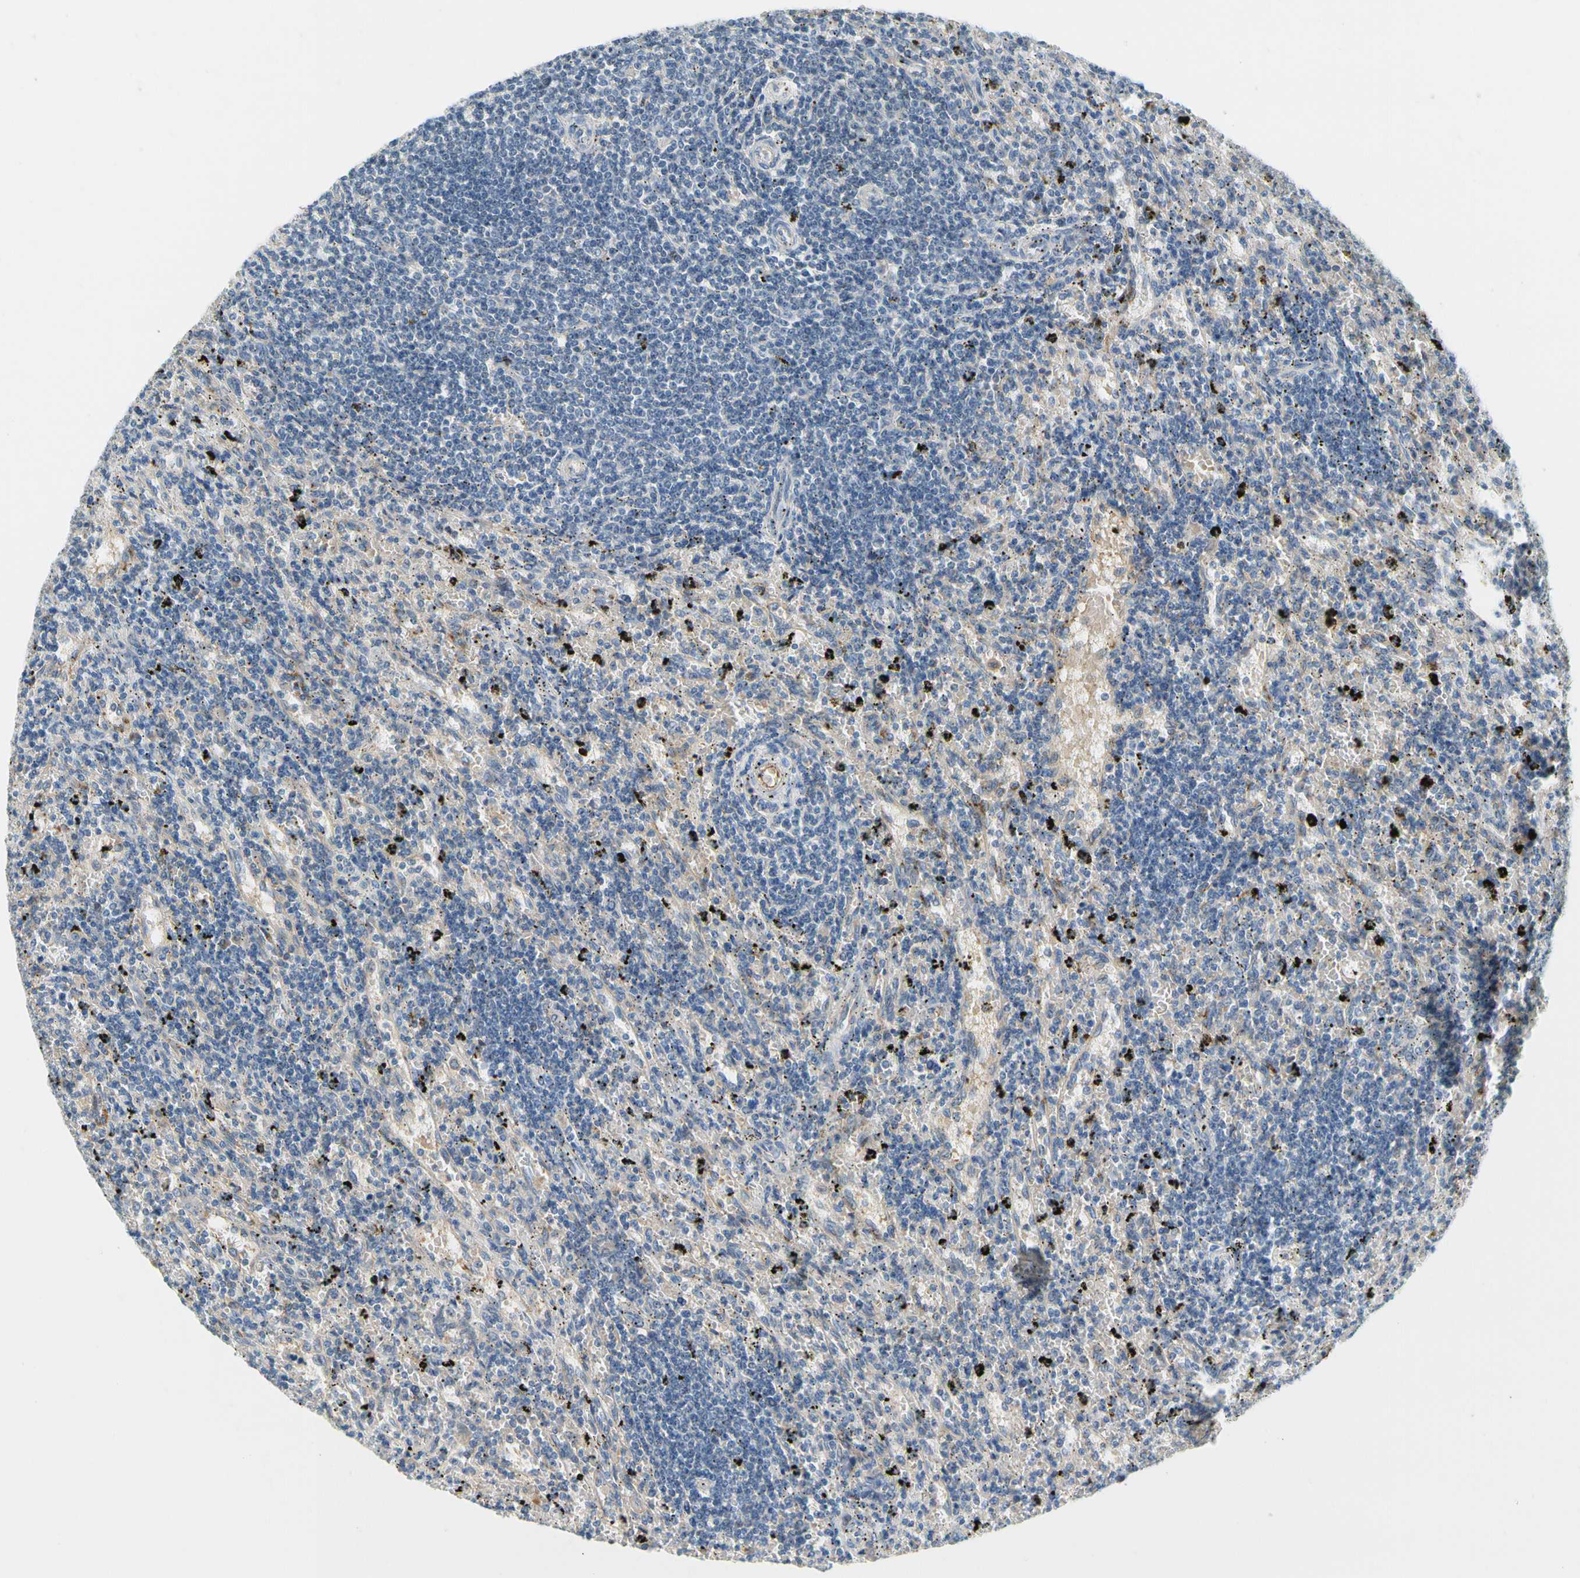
{"staining": {"intensity": "negative", "quantity": "none", "location": "none"}, "tissue": "lymphoma", "cell_type": "Tumor cells", "image_type": "cancer", "snomed": [{"axis": "morphology", "description": "Malignant lymphoma, non-Hodgkin's type, Low grade"}, {"axis": "topography", "description": "Spleen"}], "caption": "A micrograph of low-grade malignant lymphoma, non-Hodgkin's type stained for a protein shows no brown staining in tumor cells.", "gene": "CNDP1", "patient": {"sex": "male", "age": 76}}